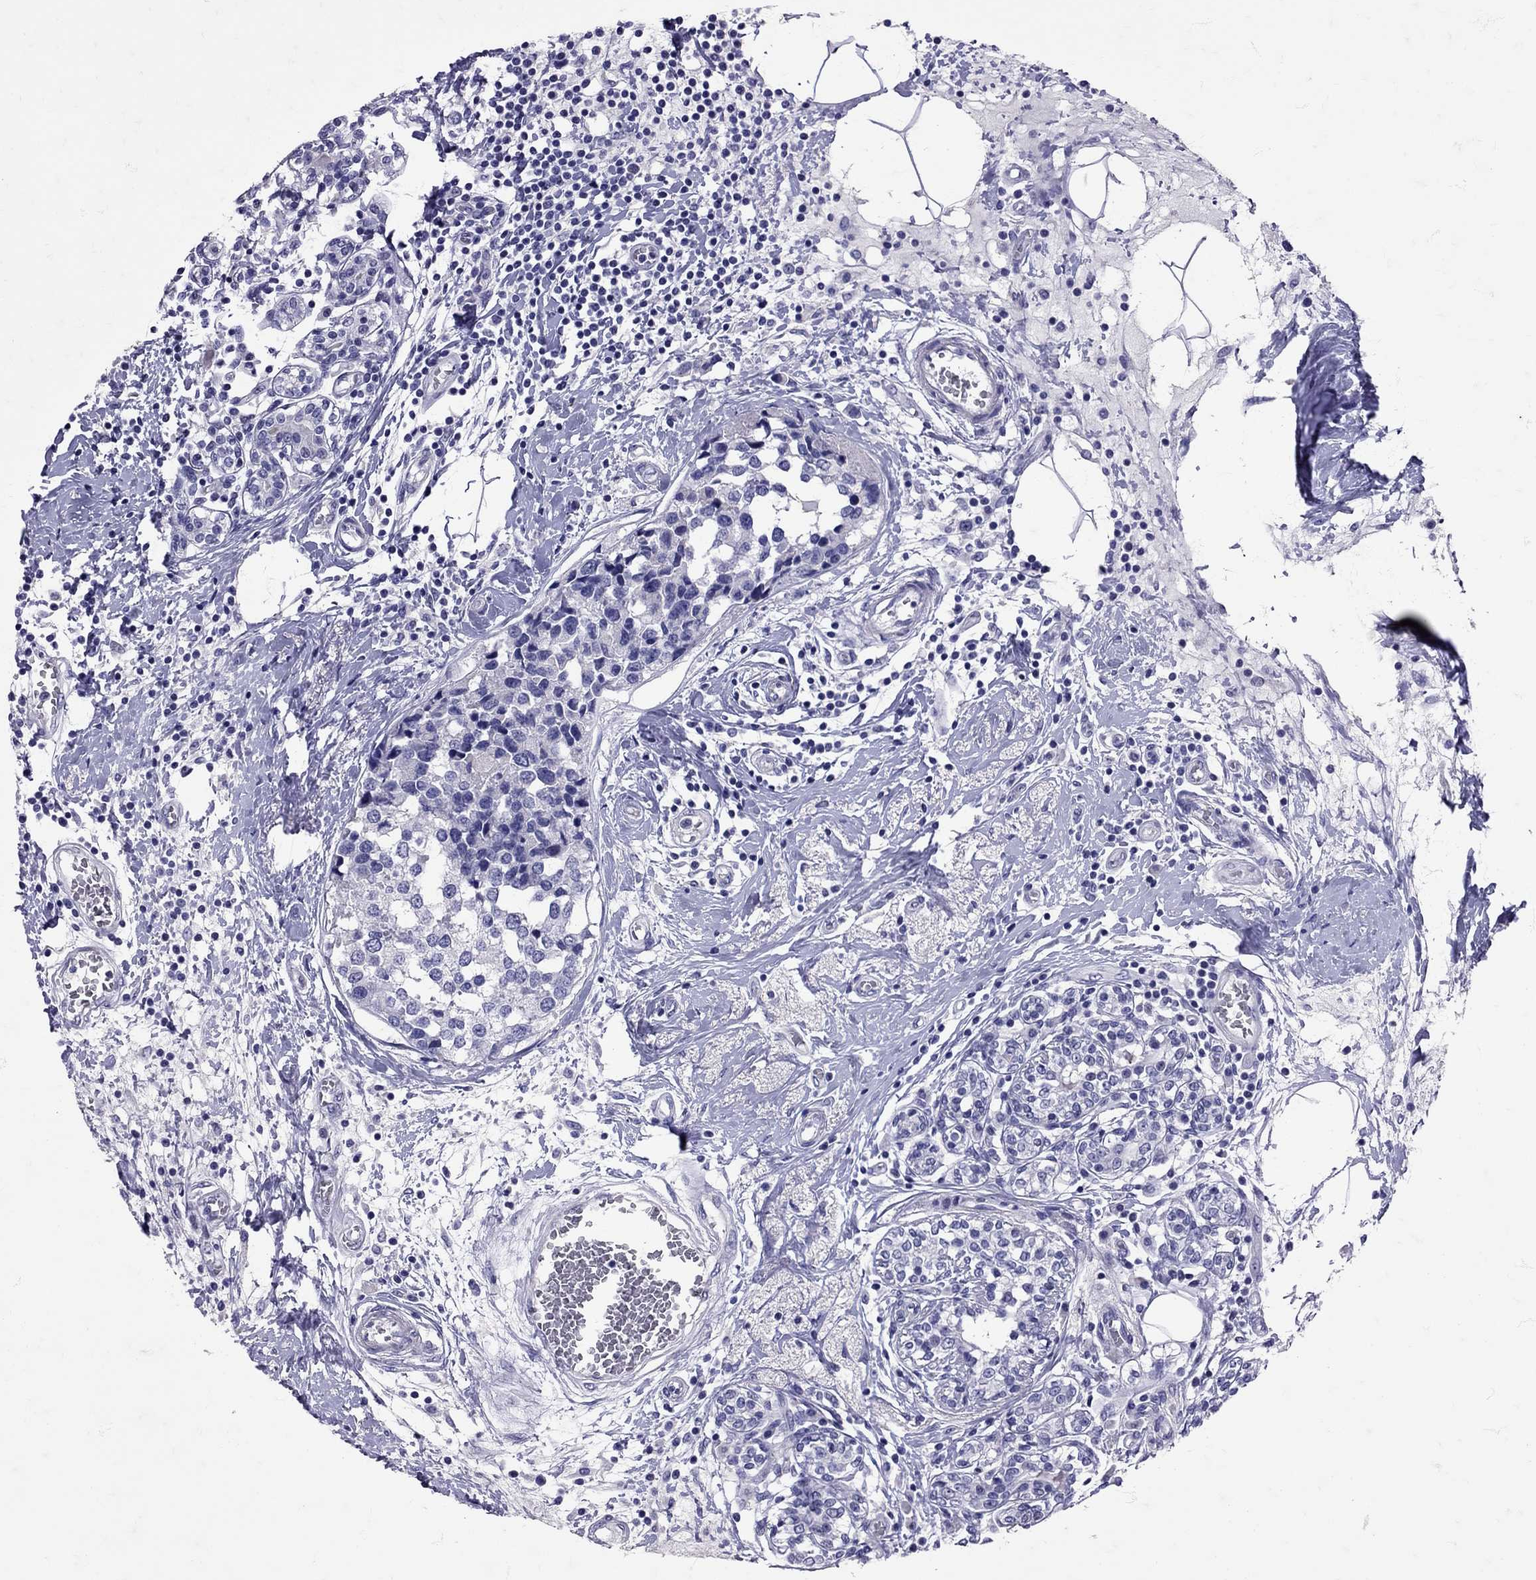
{"staining": {"intensity": "negative", "quantity": "none", "location": "none"}, "tissue": "breast cancer", "cell_type": "Tumor cells", "image_type": "cancer", "snomed": [{"axis": "morphology", "description": "Lobular carcinoma"}, {"axis": "topography", "description": "Breast"}], "caption": "High power microscopy photomicrograph of an immunohistochemistry (IHC) image of lobular carcinoma (breast), revealing no significant staining in tumor cells.", "gene": "SST", "patient": {"sex": "female", "age": 59}}